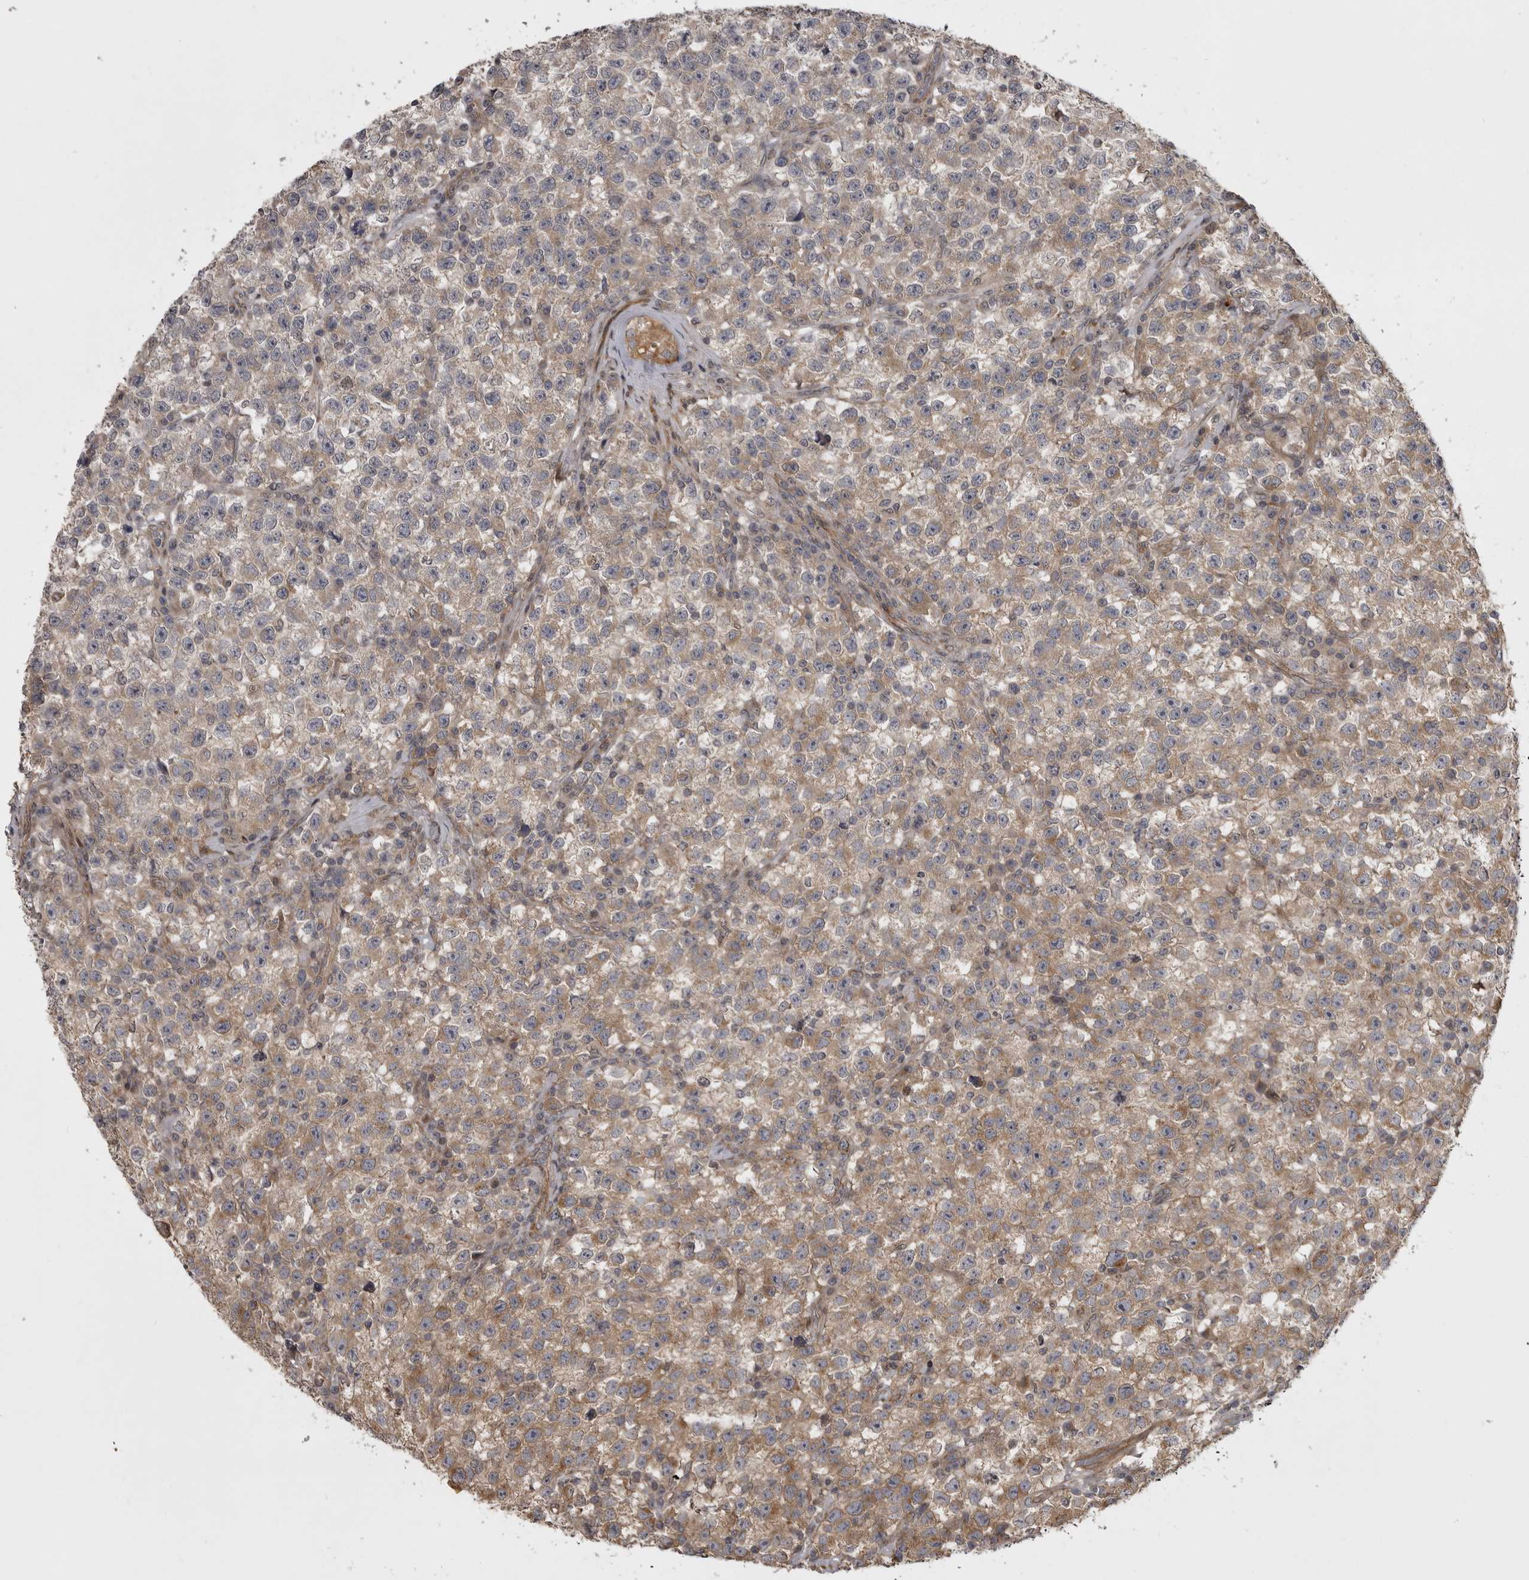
{"staining": {"intensity": "moderate", "quantity": "25%-75%", "location": "cytoplasmic/membranous"}, "tissue": "testis cancer", "cell_type": "Tumor cells", "image_type": "cancer", "snomed": [{"axis": "morphology", "description": "Seminoma, NOS"}, {"axis": "topography", "description": "Testis"}], "caption": "Tumor cells display medium levels of moderate cytoplasmic/membranous expression in about 25%-75% of cells in human seminoma (testis).", "gene": "ZNRF1", "patient": {"sex": "male", "age": 22}}